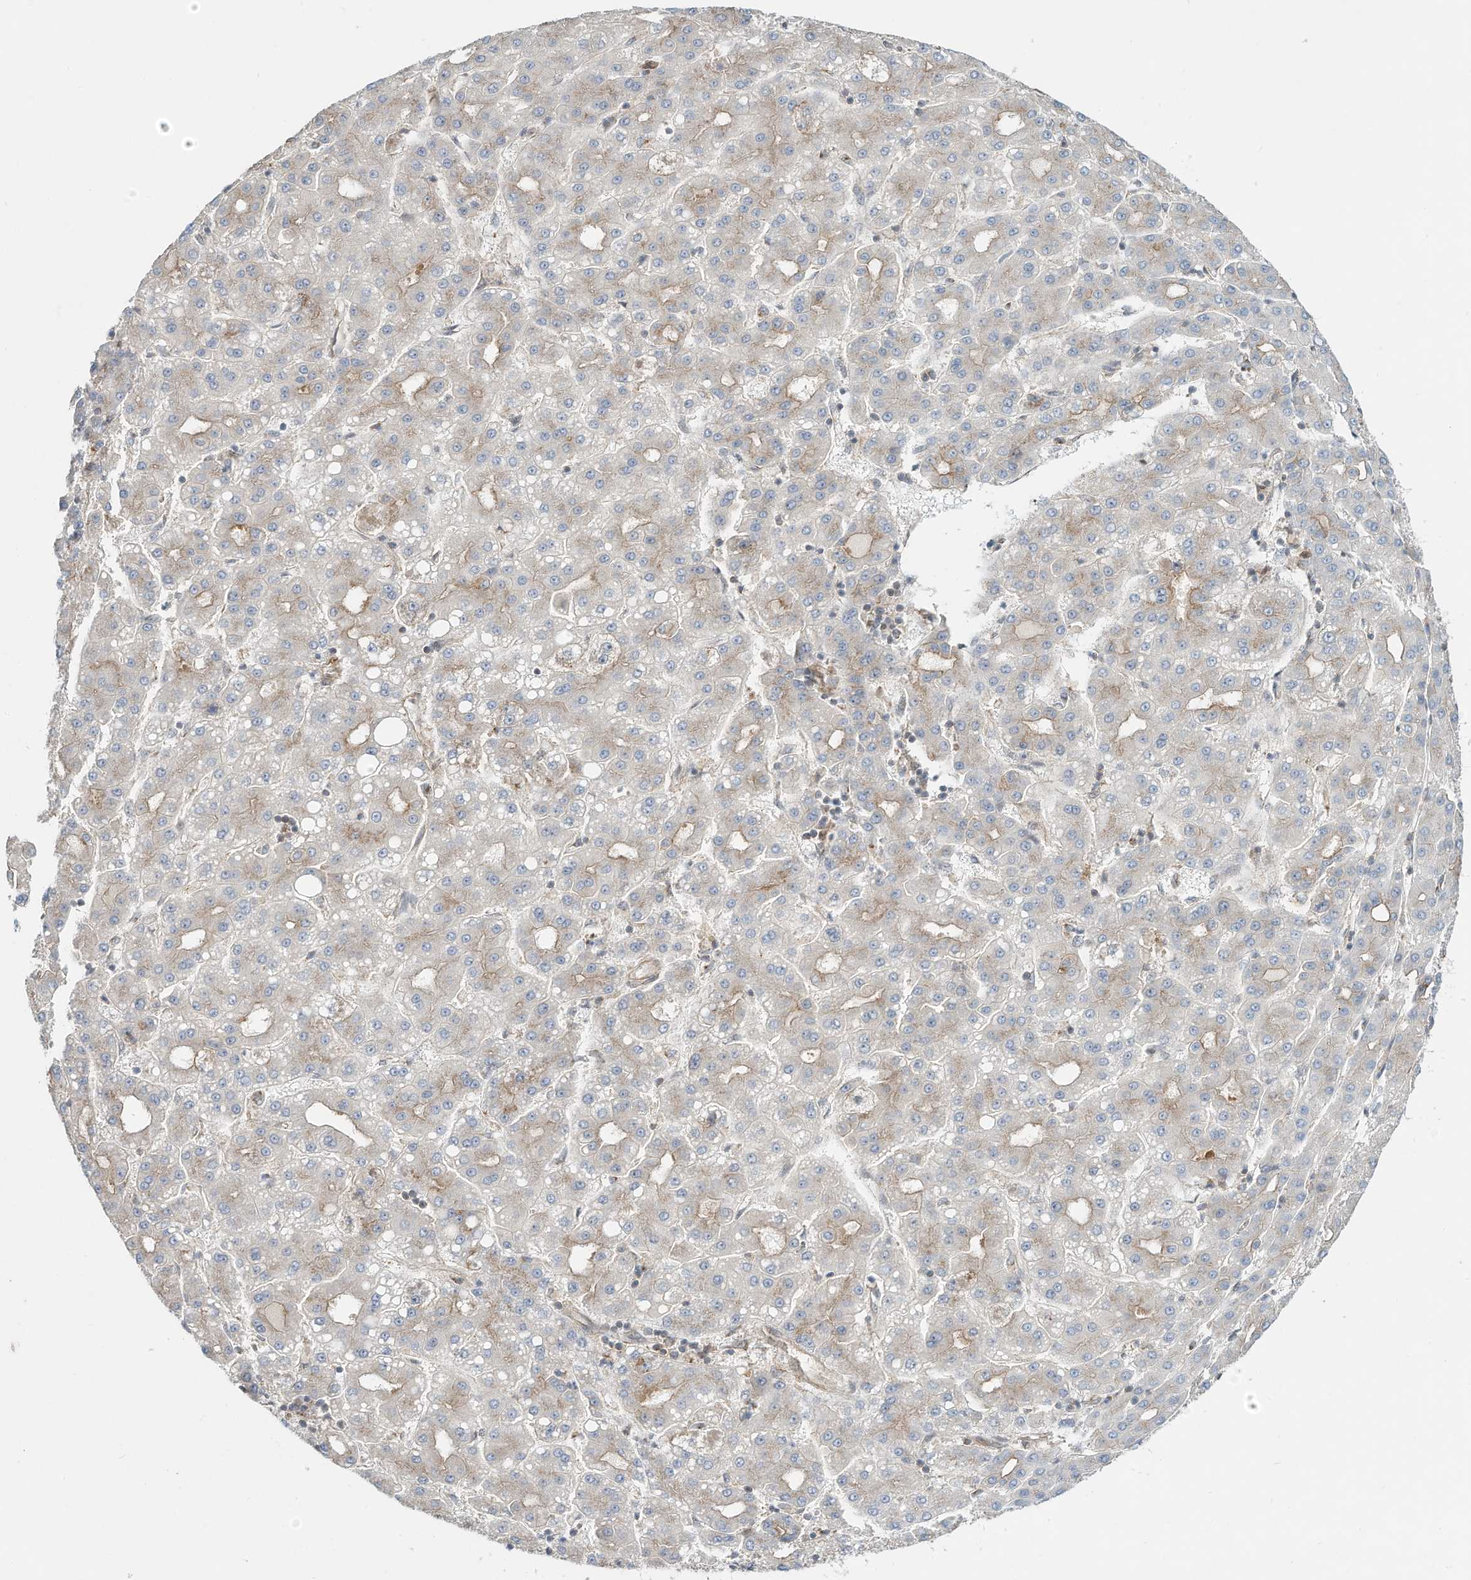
{"staining": {"intensity": "weak", "quantity": "25%-75%", "location": "cytoplasmic/membranous"}, "tissue": "liver cancer", "cell_type": "Tumor cells", "image_type": "cancer", "snomed": [{"axis": "morphology", "description": "Carcinoma, Hepatocellular, NOS"}, {"axis": "topography", "description": "Liver"}], "caption": "Human liver hepatocellular carcinoma stained with a protein marker displays weak staining in tumor cells.", "gene": "CUX1", "patient": {"sex": "male", "age": 65}}